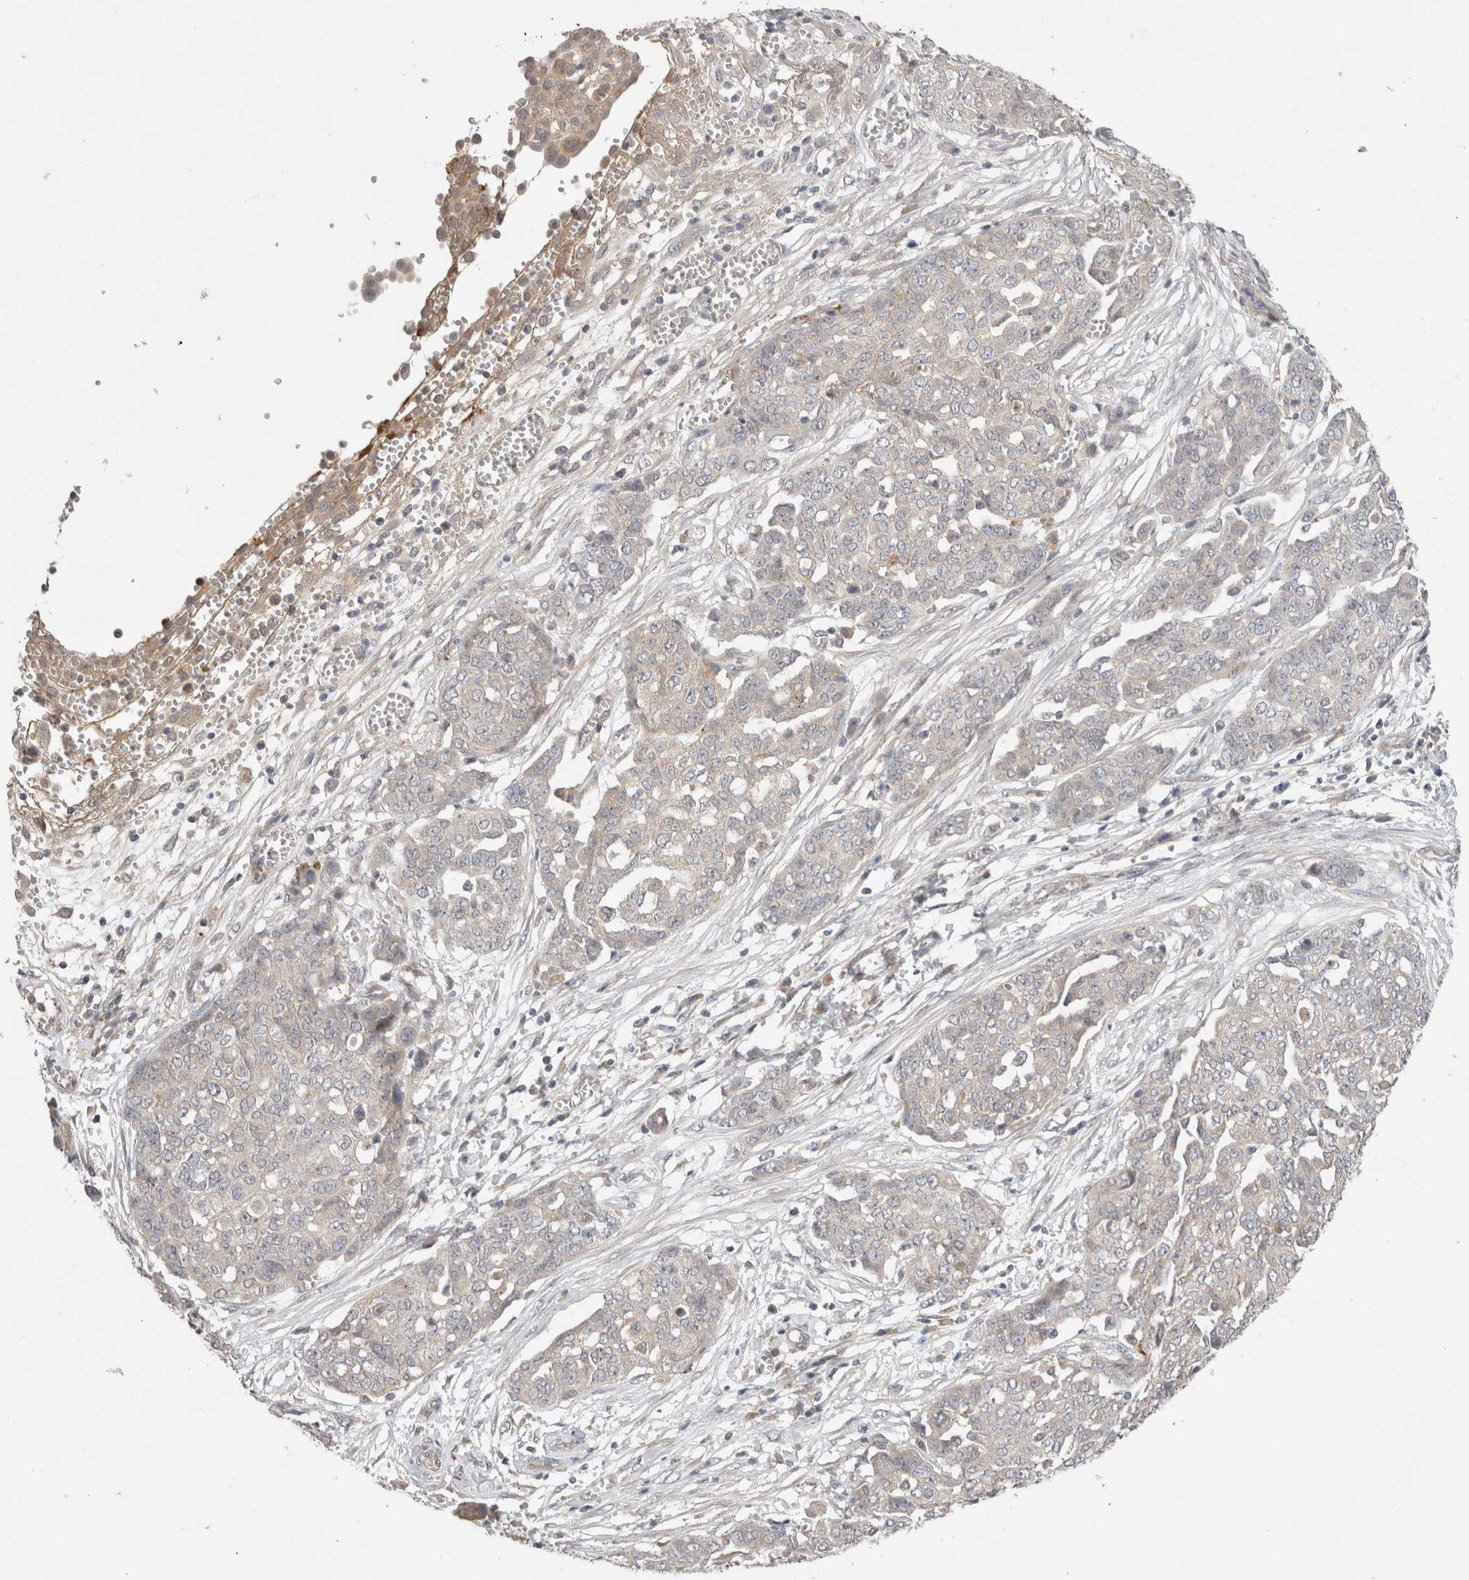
{"staining": {"intensity": "negative", "quantity": "none", "location": "none"}, "tissue": "ovarian cancer", "cell_type": "Tumor cells", "image_type": "cancer", "snomed": [{"axis": "morphology", "description": "Cystadenocarcinoma, serous, NOS"}, {"axis": "topography", "description": "Soft tissue"}, {"axis": "topography", "description": "Ovary"}], "caption": "Immunohistochemistry (IHC) of human ovarian cancer (serous cystadenocarcinoma) demonstrates no positivity in tumor cells.", "gene": "SGK1", "patient": {"sex": "female", "age": 57}}